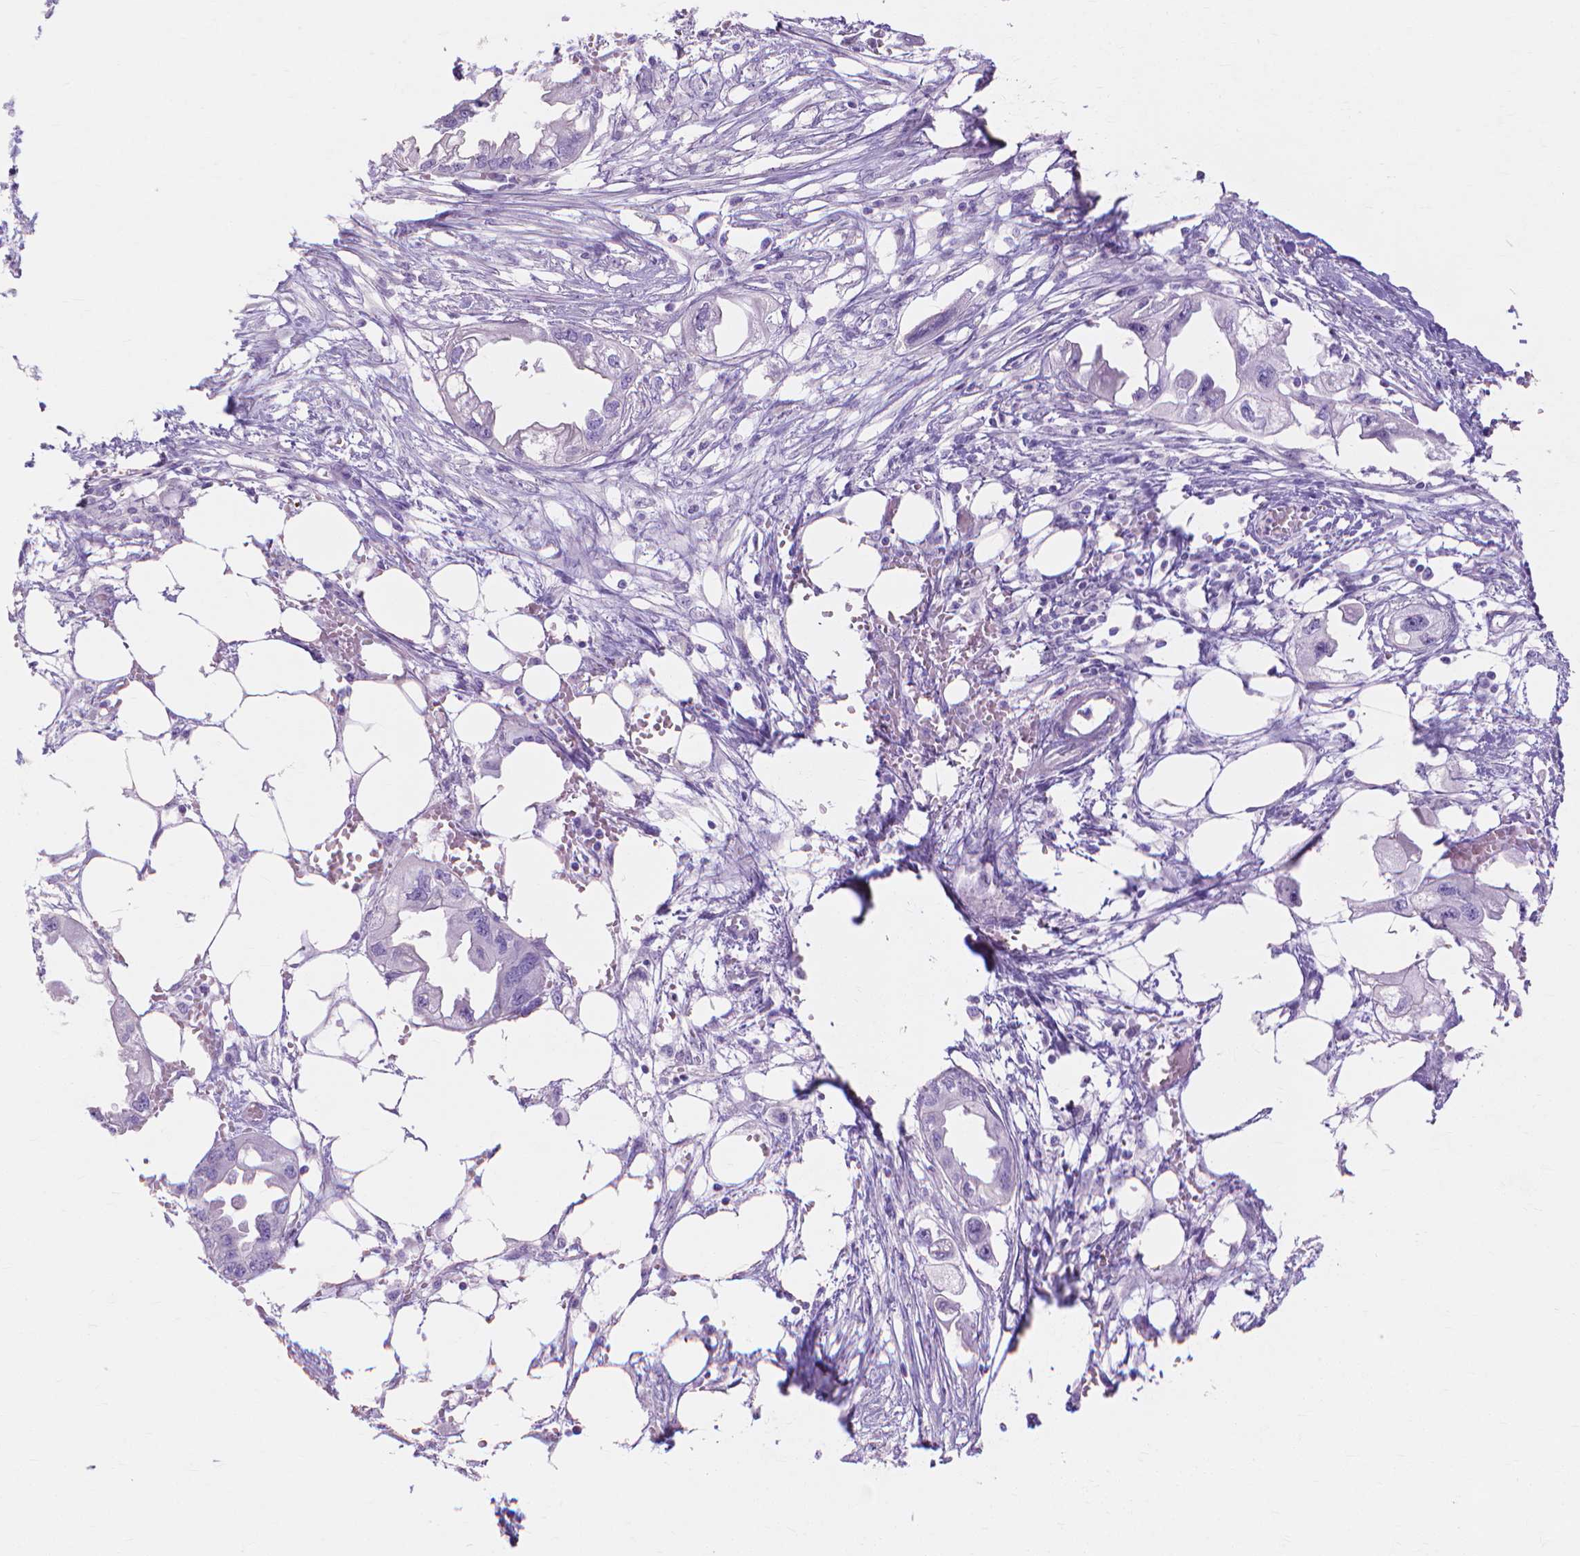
{"staining": {"intensity": "negative", "quantity": "none", "location": "none"}, "tissue": "endometrial cancer", "cell_type": "Tumor cells", "image_type": "cancer", "snomed": [{"axis": "morphology", "description": "Adenocarcinoma, NOS"}, {"axis": "morphology", "description": "Adenocarcinoma, metastatic, NOS"}, {"axis": "topography", "description": "Adipose tissue"}, {"axis": "topography", "description": "Endometrium"}], "caption": "High power microscopy histopathology image of an immunohistochemistry (IHC) photomicrograph of endometrial cancer, revealing no significant expression in tumor cells. The staining was performed using DAB (3,3'-diaminobenzidine) to visualize the protein expression in brown, while the nuclei were stained in blue with hematoxylin (Magnification: 20x).", "gene": "MBLAC1", "patient": {"sex": "female", "age": 67}}